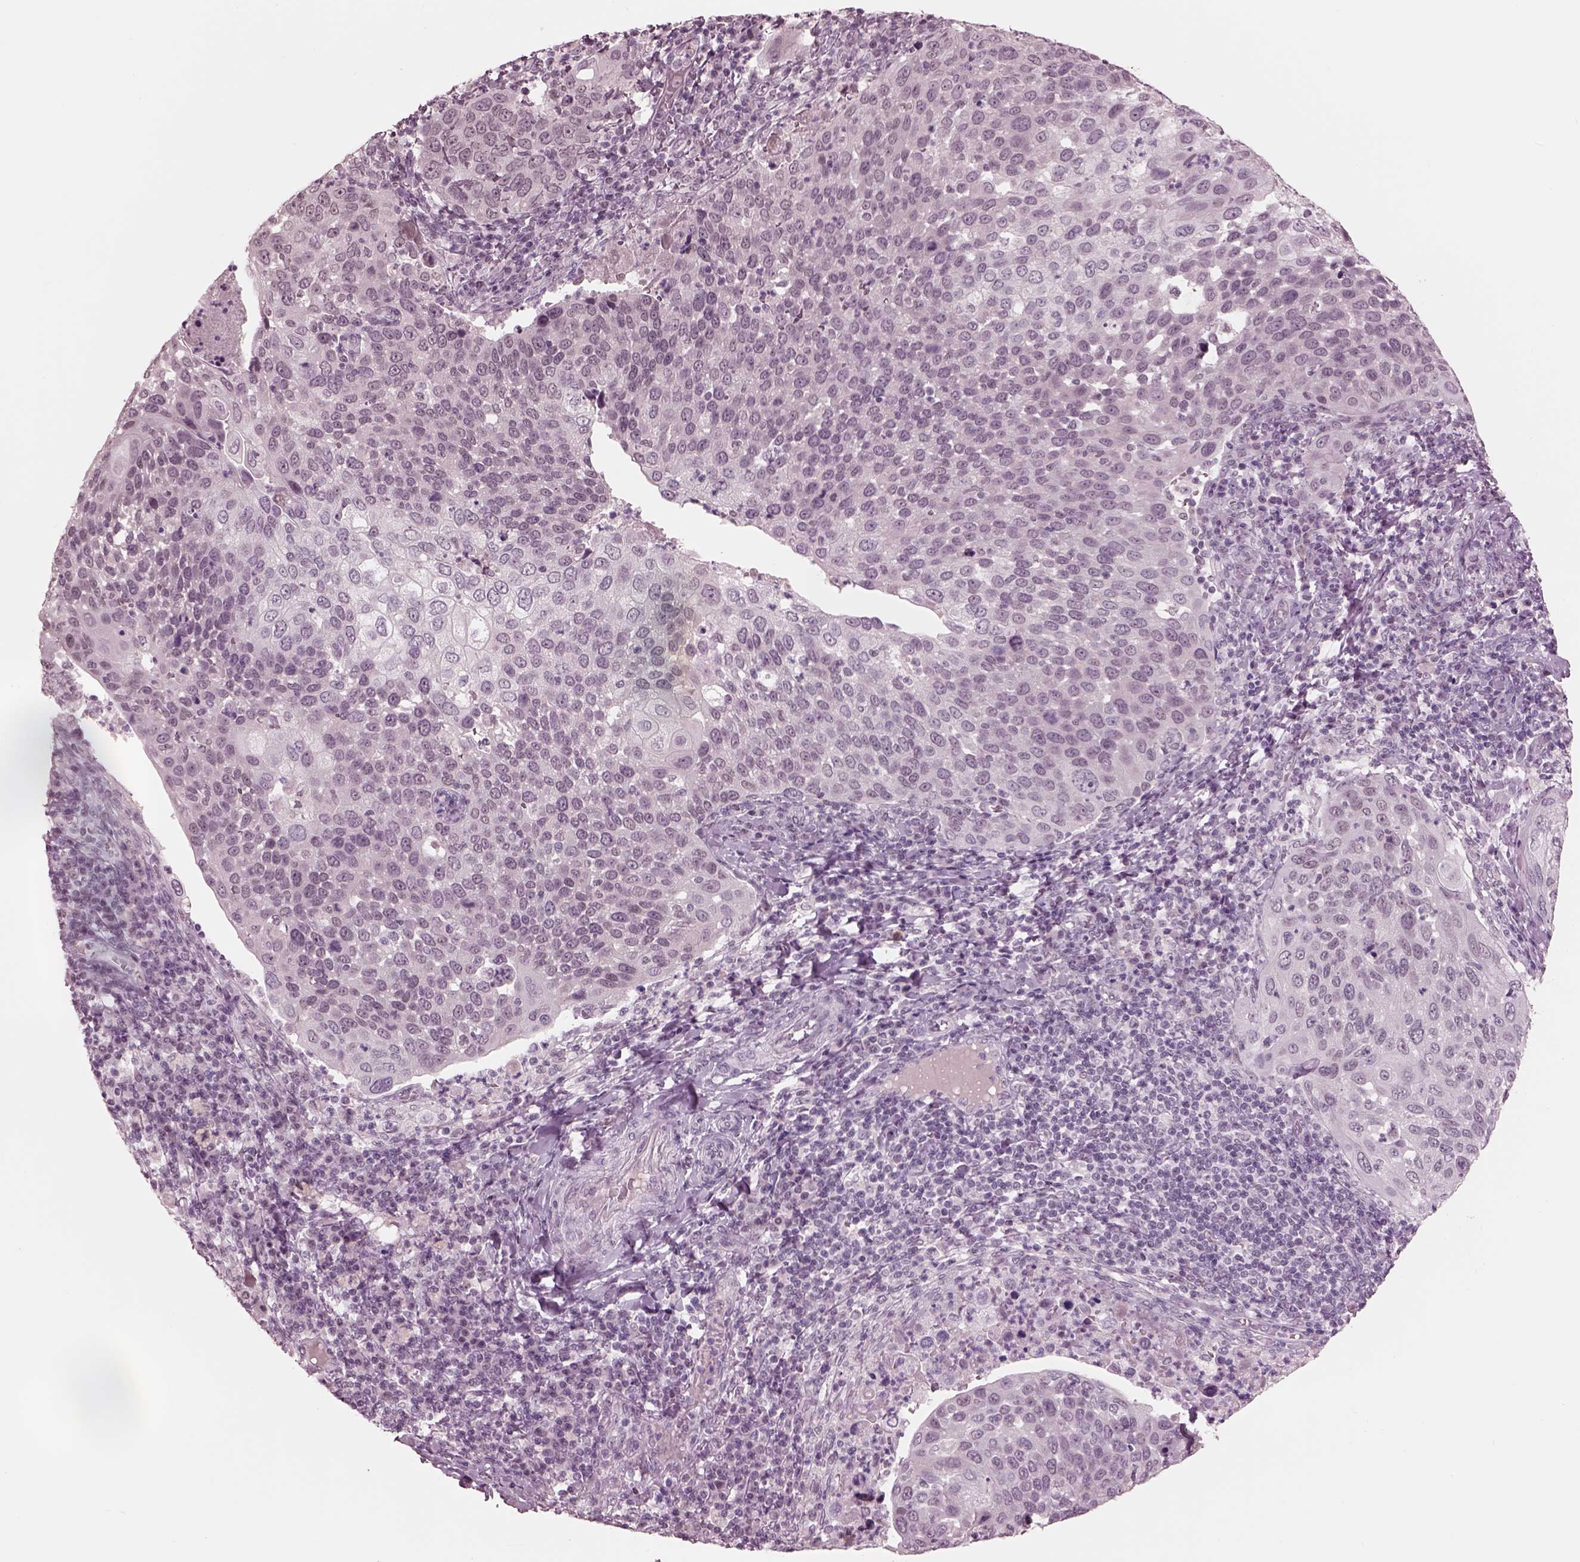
{"staining": {"intensity": "negative", "quantity": "none", "location": "none"}, "tissue": "cervical cancer", "cell_type": "Tumor cells", "image_type": "cancer", "snomed": [{"axis": "morphology", "description": "Squamous cell carcinoma, NOS"}, {"axis": "topography", "description": "Cervix"}], "caption": "Tumor cells show no significant protein expression in cervical cancer. (DAB immunohistochemistry (IHC) visualized using brightfield microscopy, high magnification).", "gene": "GARIN4", "patient": {"sex": "female", "age": 54}}